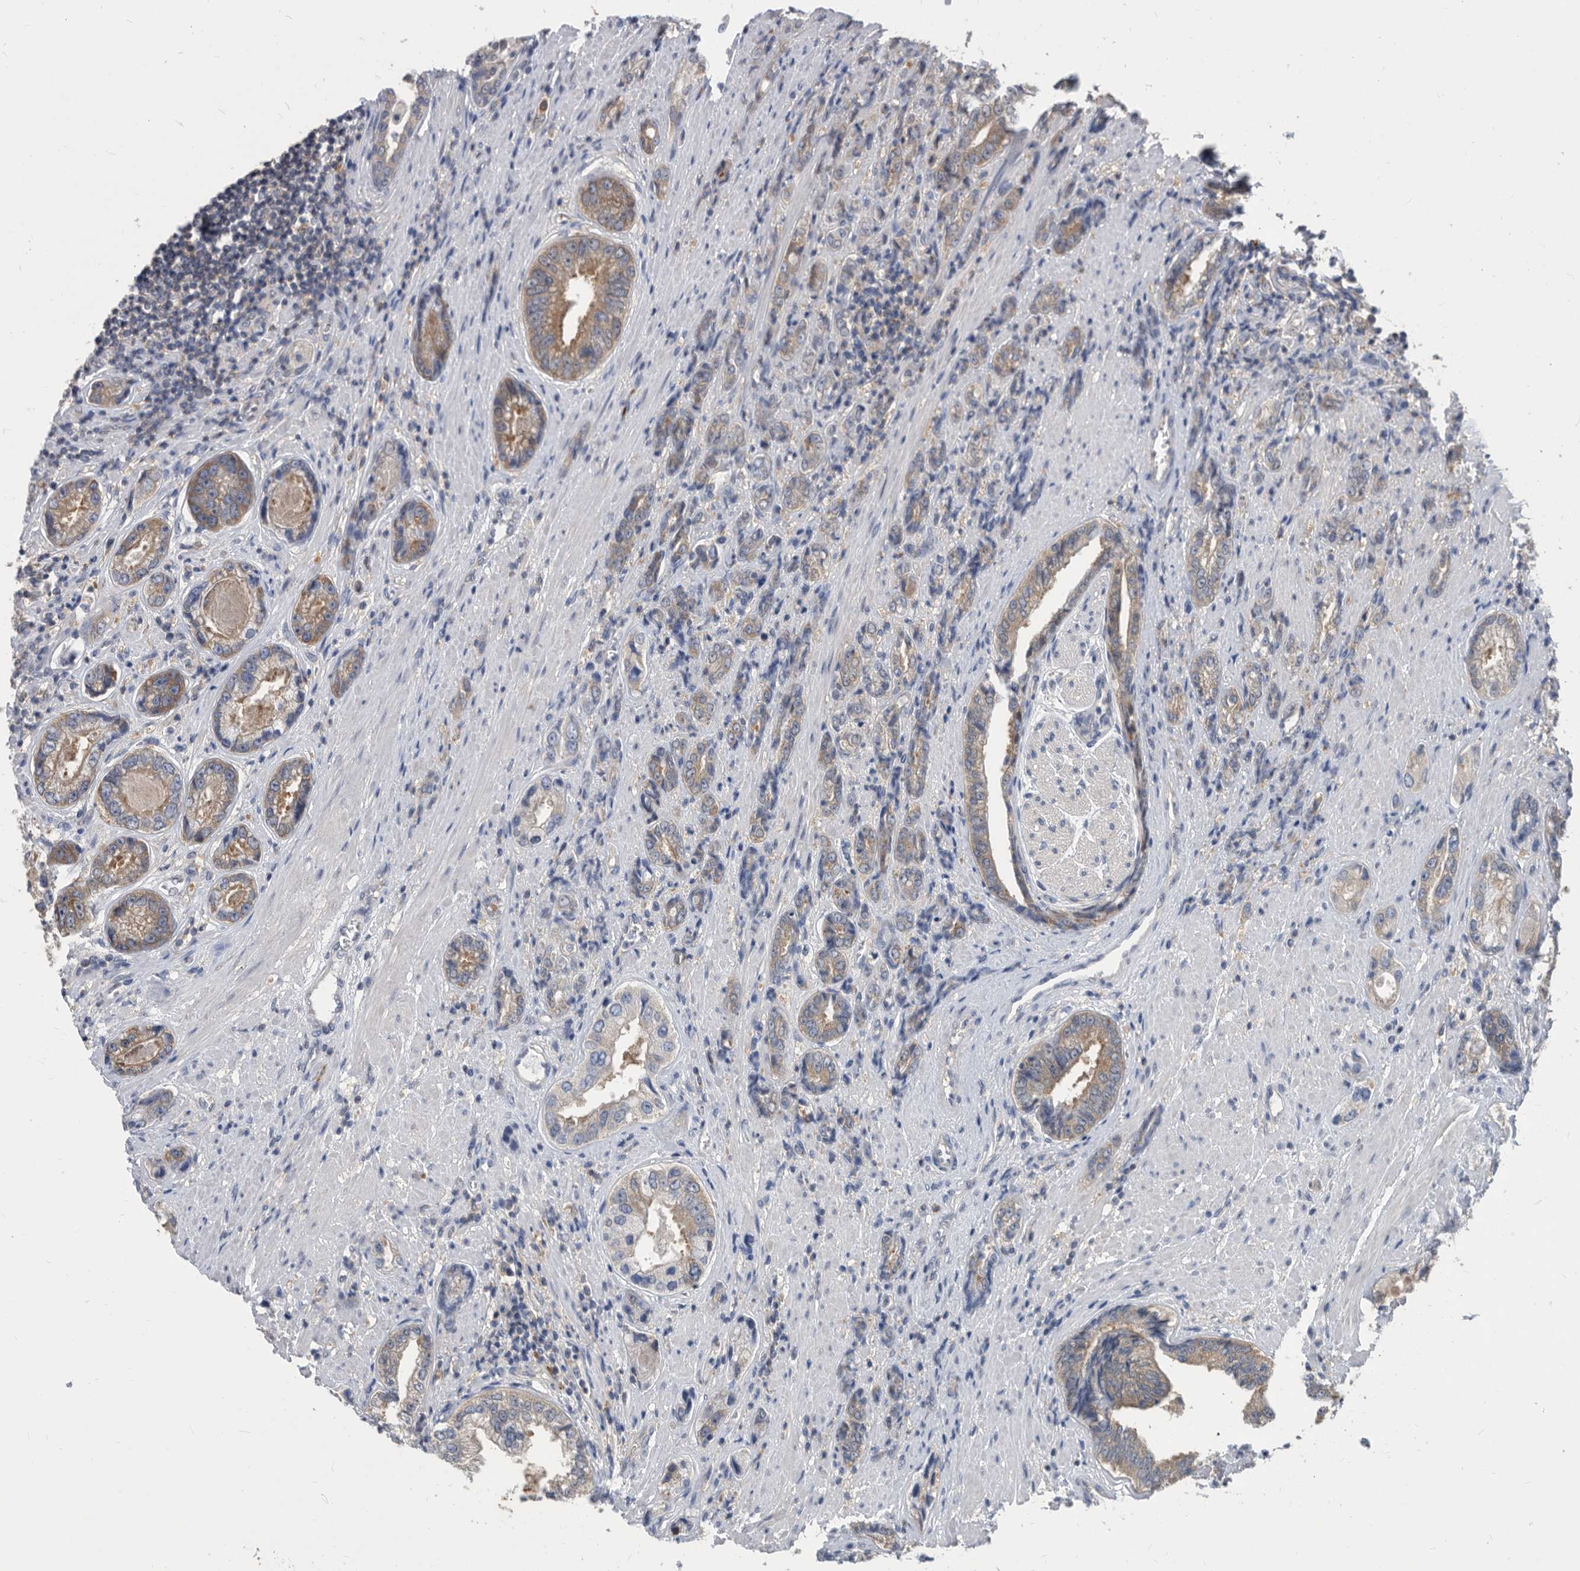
{"staining": {"intensity": "moderate", "quantity": "<25%", "location": "cytoplasmic/membranous"}, "tissue": "prostate cancer", "cell_type": "Tumor cells", "image_type": "cancer", "snomed": [{"axis": "morphology", "description": "Adenocarcinoma, High grade"}, {"axis": "topography", "description": "Prostate"}], "caption": "A micrograph of human prostate high-grade adenocarcinoma stained for a protein exhibits moderate cytoplasmic/membranous brown staining in tumor cells.", "gene": "CCT4", "patient": {"sex": "male", "age": 61}}